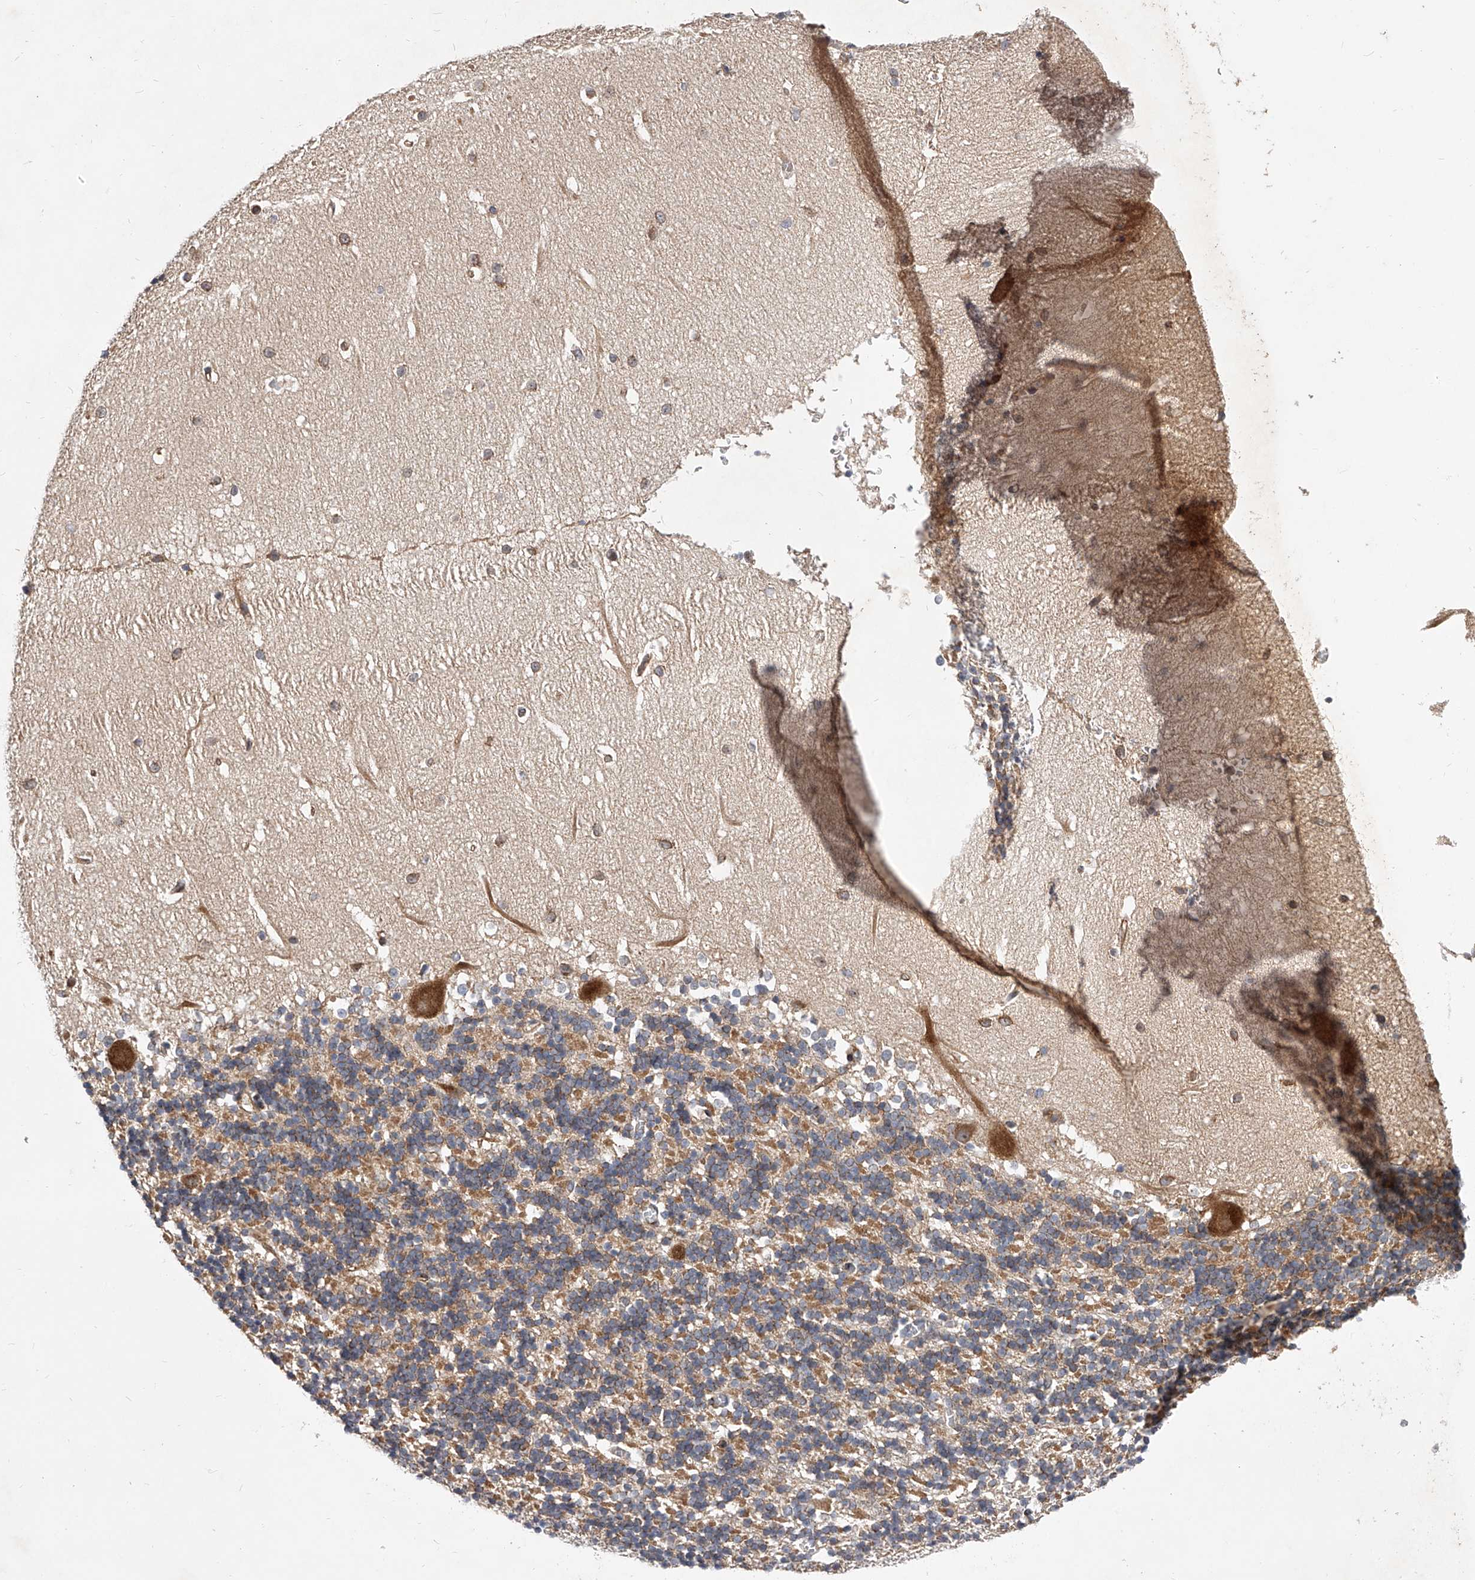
{"staining": {"intensity": "moderate", "quantity": "25%-75%", "location": "cytoplasmic/membranous"}, "tissue": "cerebellum", "cell_type": "Cells in granular layer", "image_type": "normal", "snomed": [{"axis": "morphology", "description": "Normal tissue, NOS"}, {"axis": "topography", "description": "Cerebellum"}], "caption": "Moderate cytoplasmic/membranous positivity is identified in approximately 25%-75% of cells in granular layer in unremarkable cerebellum.", "gene": "CFAP410", "patient": {"sex": "male", "age": 37}}